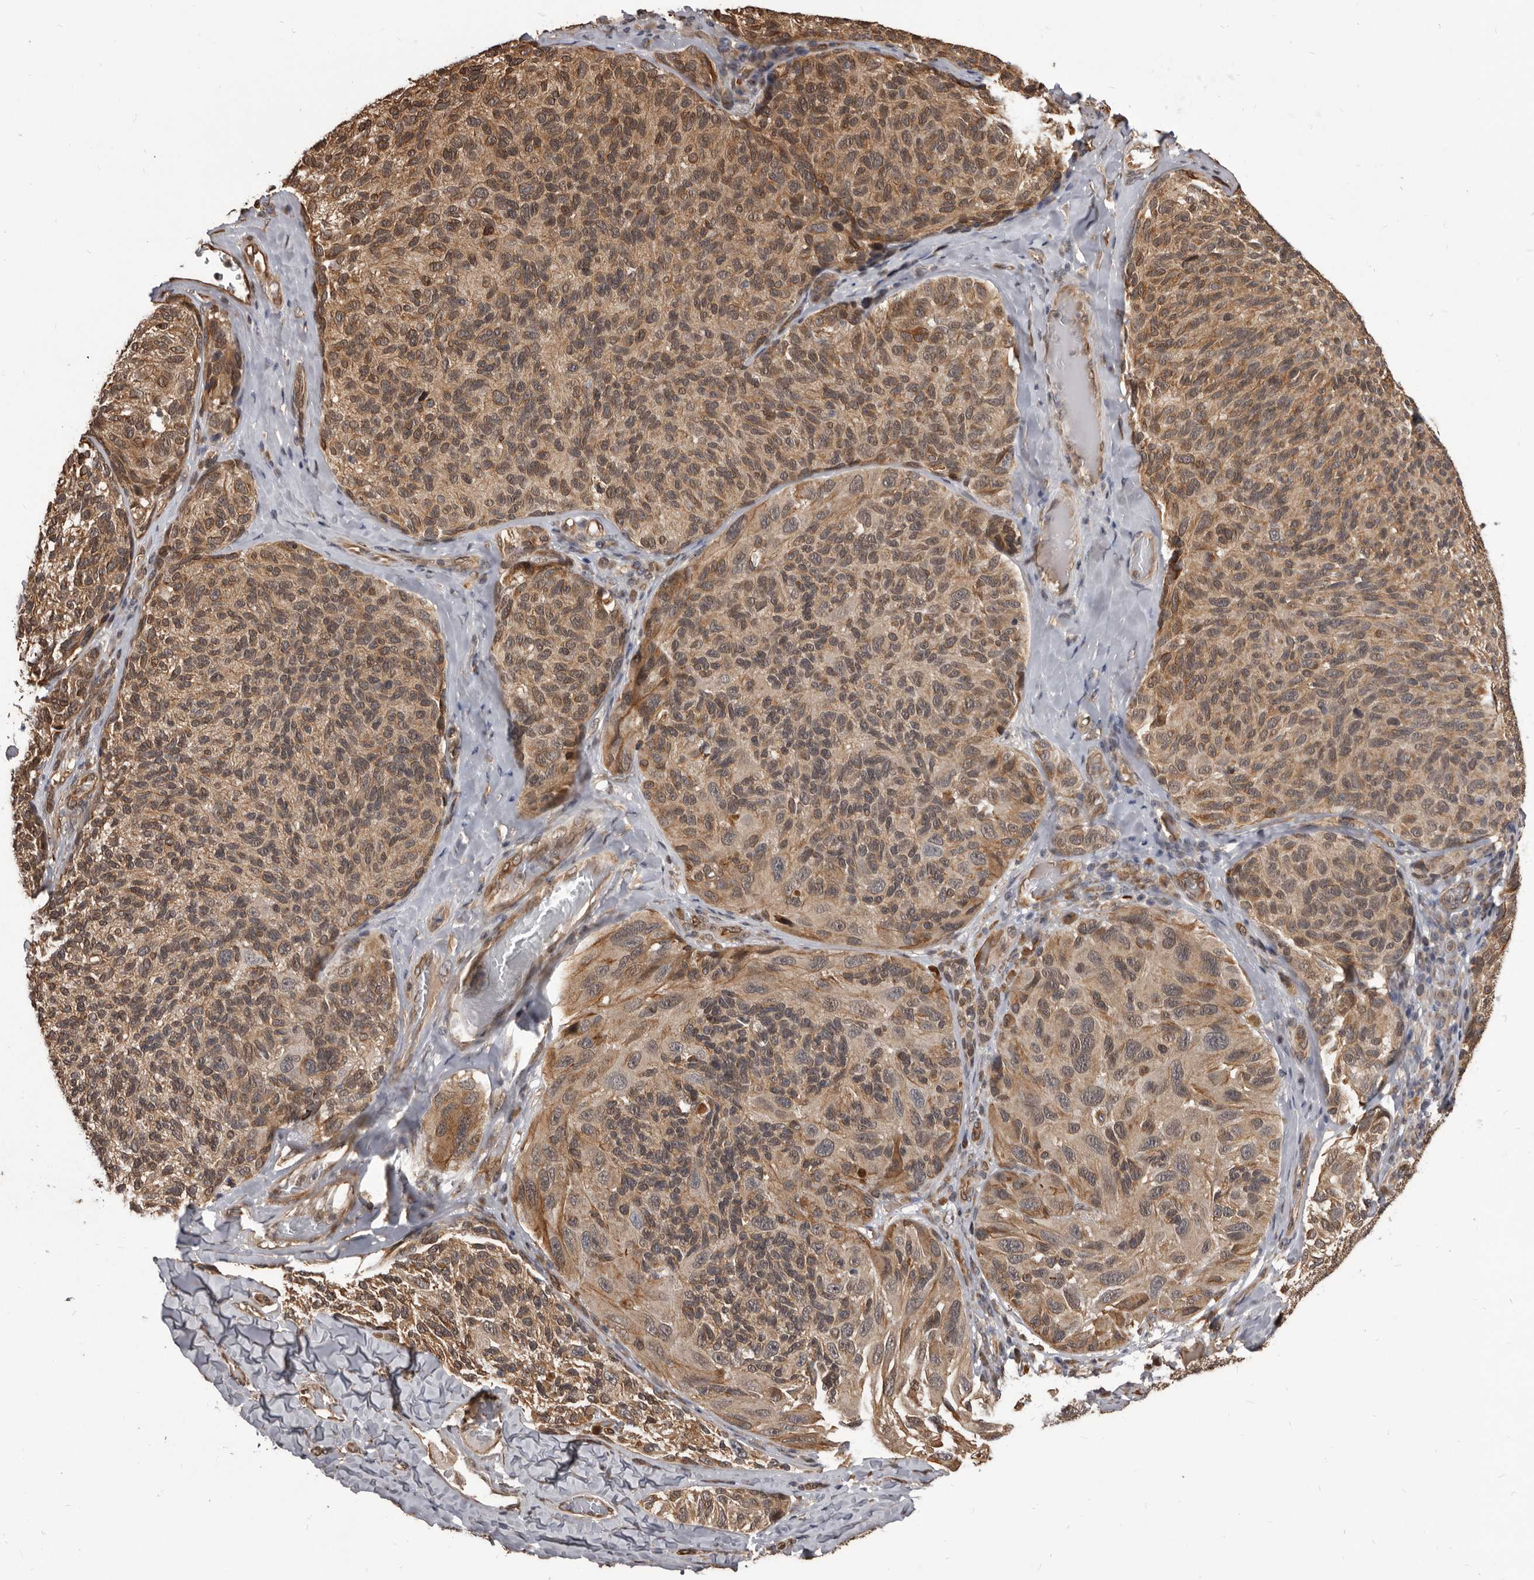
{"staining": {"intensity": "weak", "quantity": ">75%", "location": "cytoplasmic/membranous"}, "tissue": "melanoma", "cell_type": "Tumor cells", "image_type": "cancer", "snomed": [{"axis": "morphology", "description": "Malignant melanoma, NOS"}, {"axis": "topography", "description": "Skin"}], "caption": "Immunohistochemistry (IHC) of melanoma exhibits low levels of weak cytoplasmic/membranous positivity in approximately >75% of tumor cells. The staining was performed using DAB, with brown indicating positive protein expression. Nuclei are stained blue with hematoxylin.", "gene": "ADAMTS20", "patient": {"sex": "female", "age": 73}}